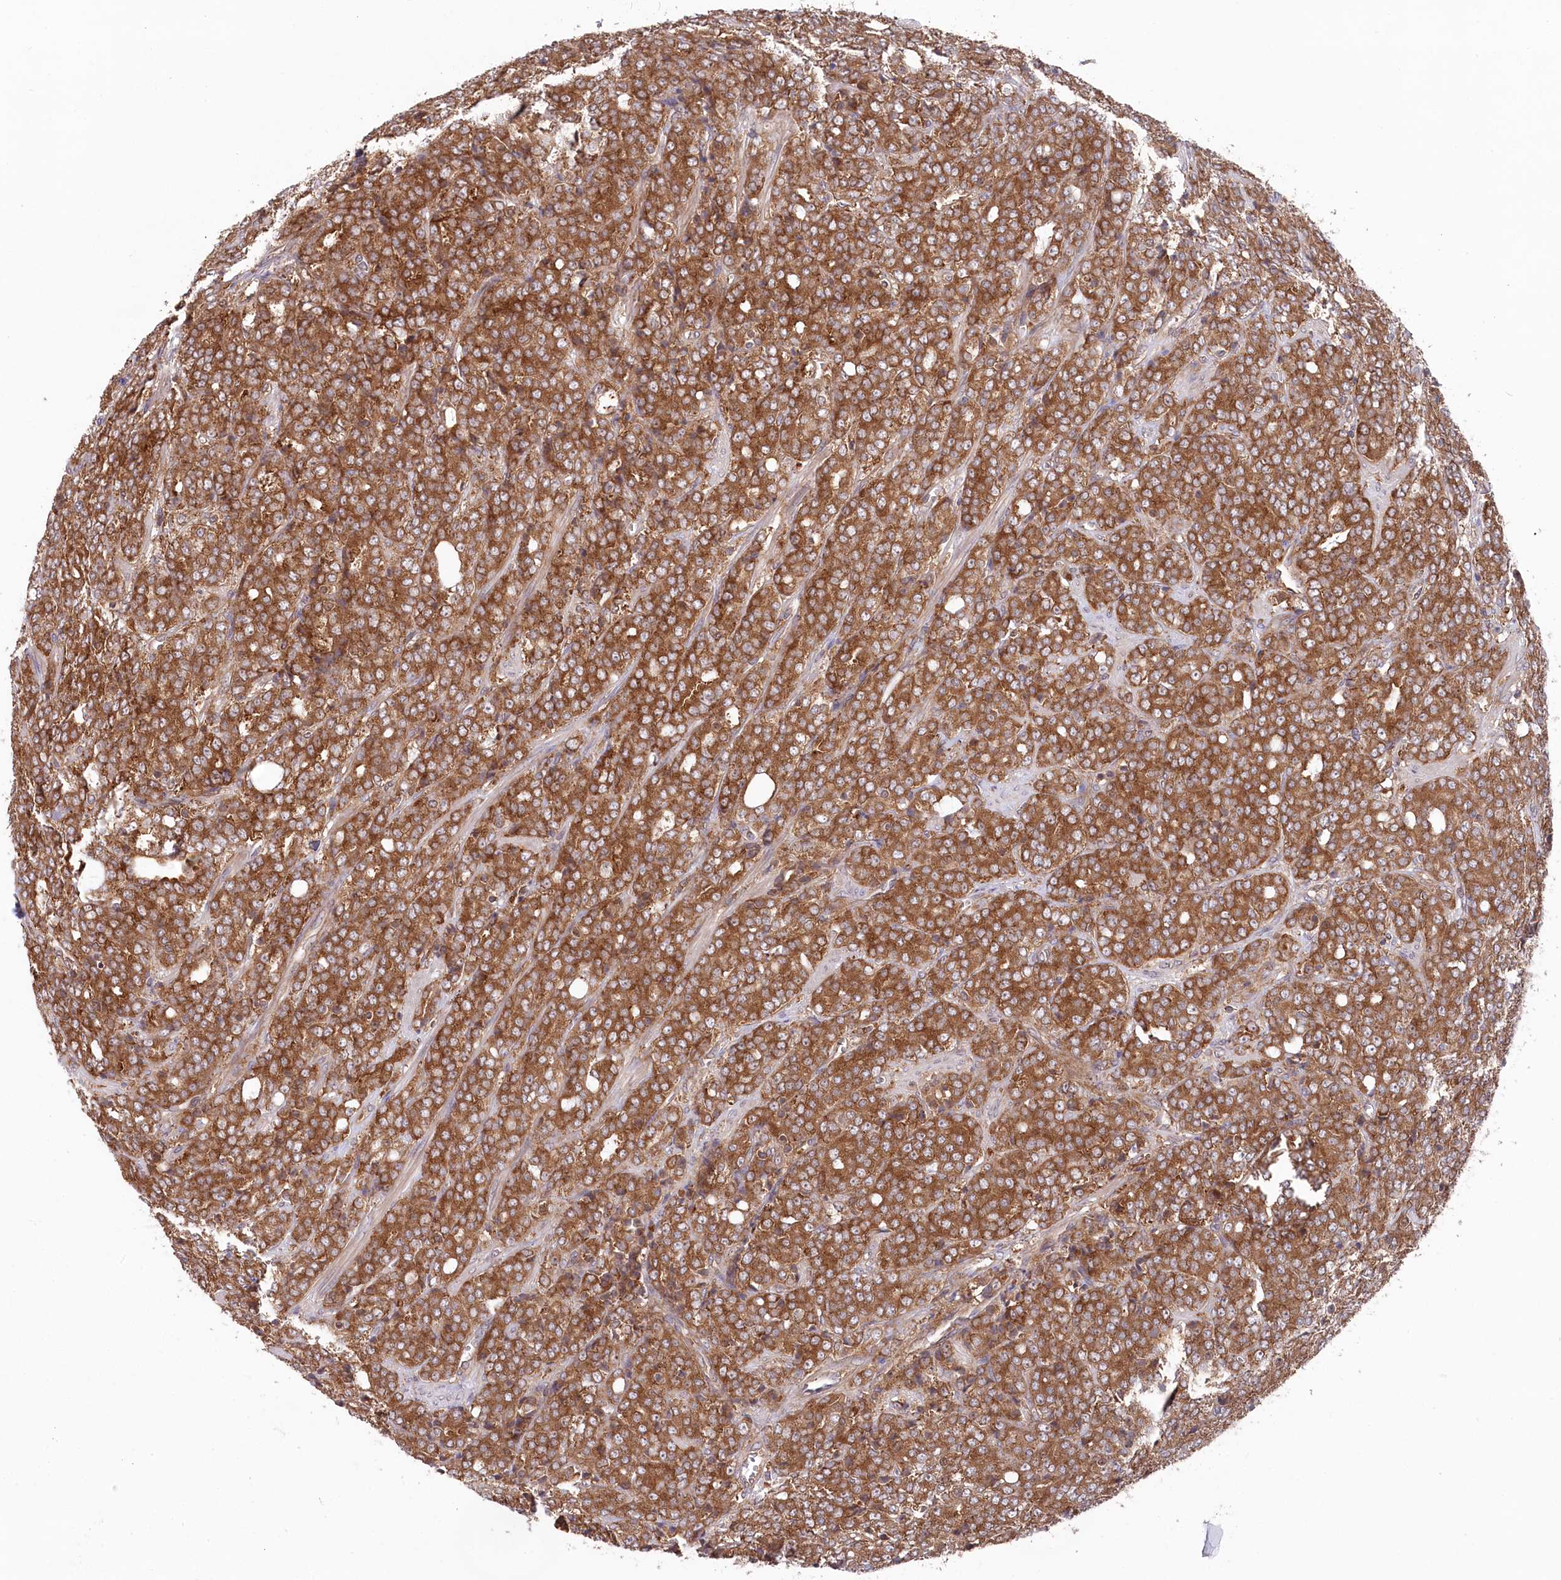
{"staining": {"intensity": "moderate", "quantity": ">75%", "location": "cytoplasmic/membranous"}, "tissue": "prostate cancer", "cell_type": "Tumor cells", "image_type": "cancer", "snomed": [{"axis": "morphology", "description": "Adenocarcinoma, High grade"}, {"axis": "topography", "description": "Prostate"}], "caption": "A high-resolution photomicrograph shows immunohistochemistry staining of prostate adenocarcinoma (high-grade), which demonstrates moderate cytoplasmic/membranous positivity in about >75% of tumor cells.", "gene": "PPP1R21", "patient": {"sex": "male", "age": 62}}